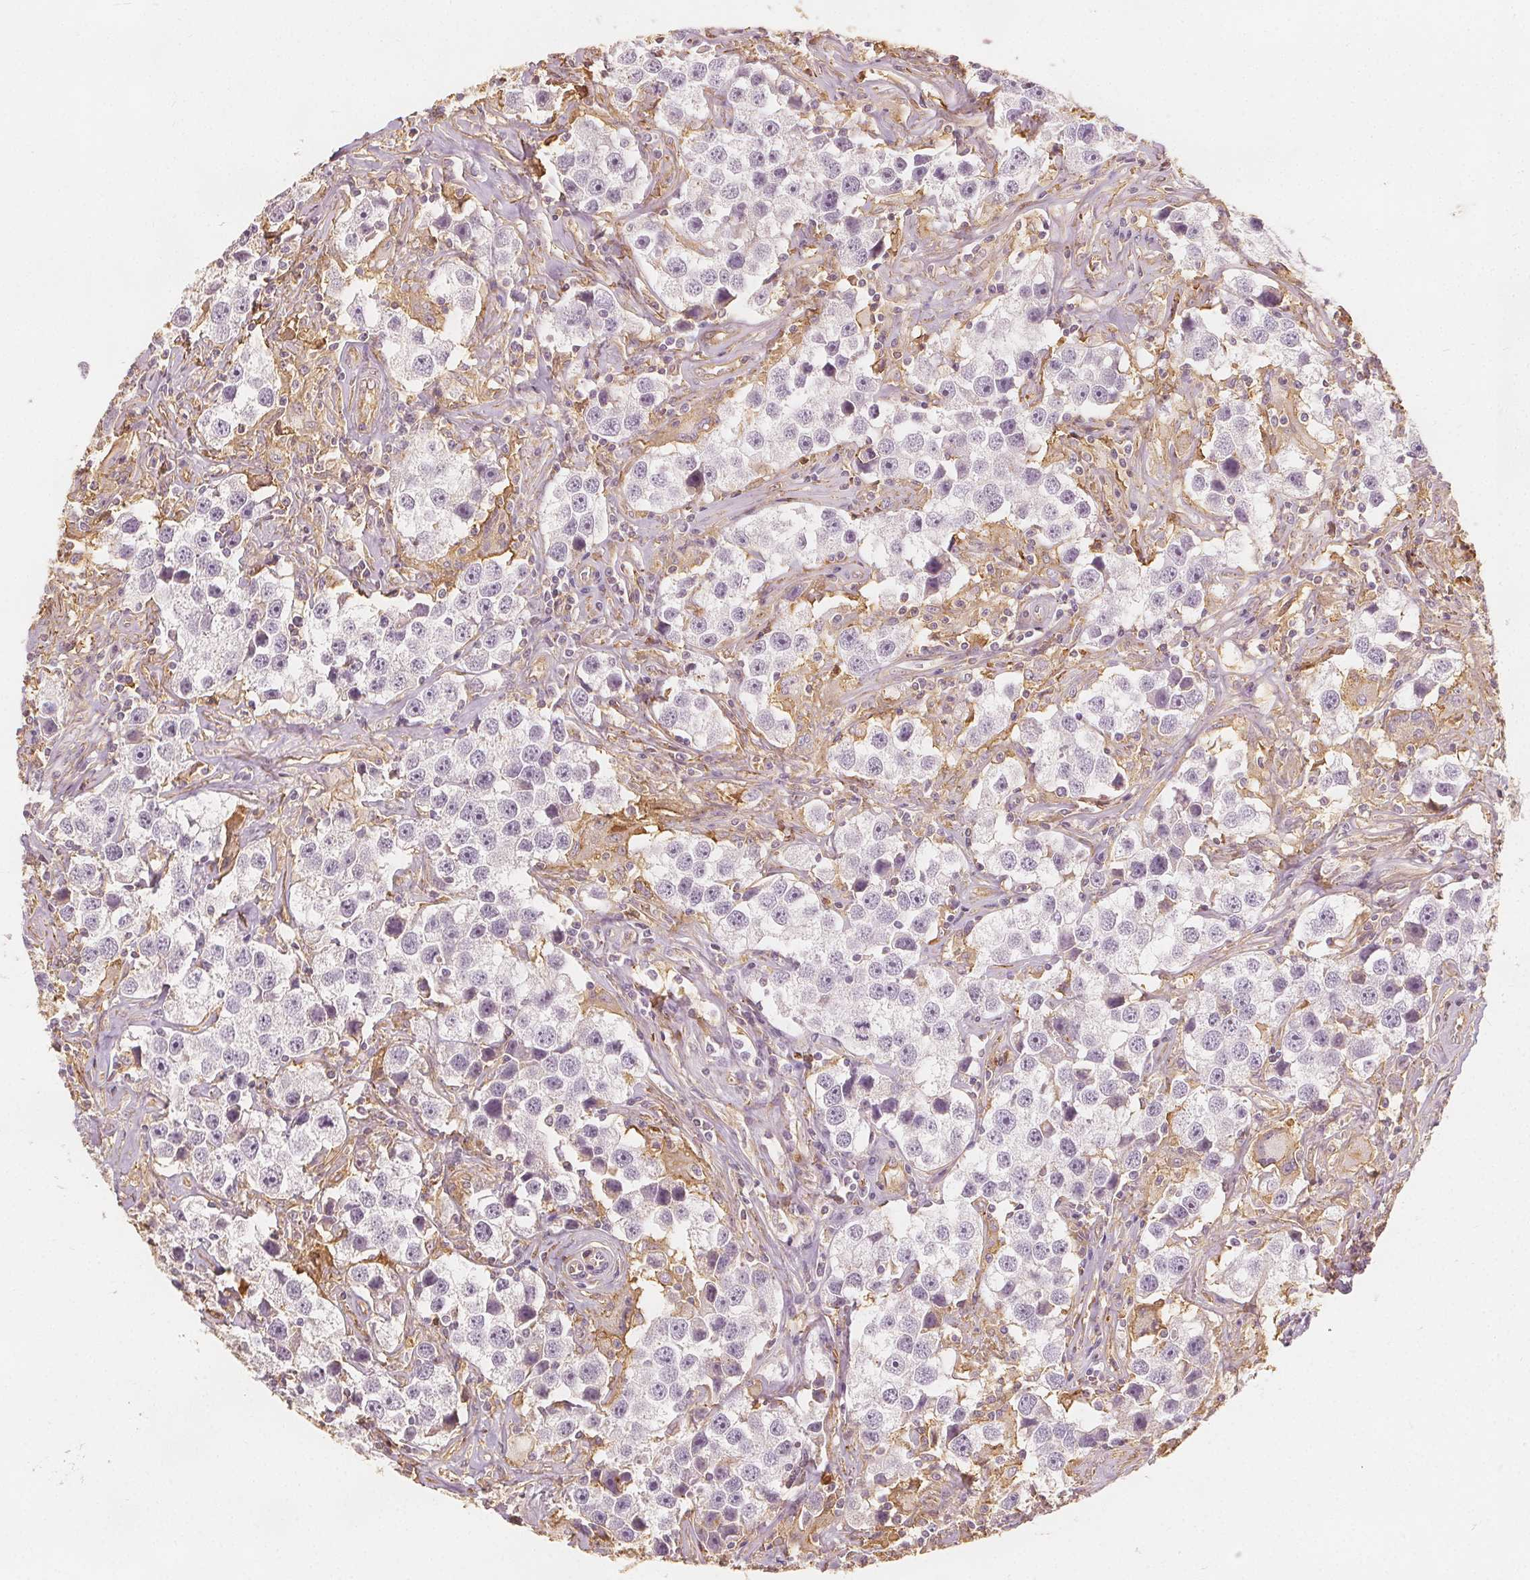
{"staining": {"intensity": "negative", "quantity": "none", "location": "none"}, "tissue": "testis cancer", "cell_type": "Tumor cells", "image_type": "cancer", "snomed": [{"axis": "morphology", "description": "Seminoma, NOS"}, {"axis": "topography", "description": "Testis"}], "caption": "Immunohistochemistry photomicrograph of neoplastic tissue: seminoma (testis) stained with DAB exhibits no significant protein staining in tumor cells. (DAB immunohistochemistry (IHC) with hematoxylin counter stain).", "gene": "ARHGAP26", "patient": {"sex": "male", "age": 49}}